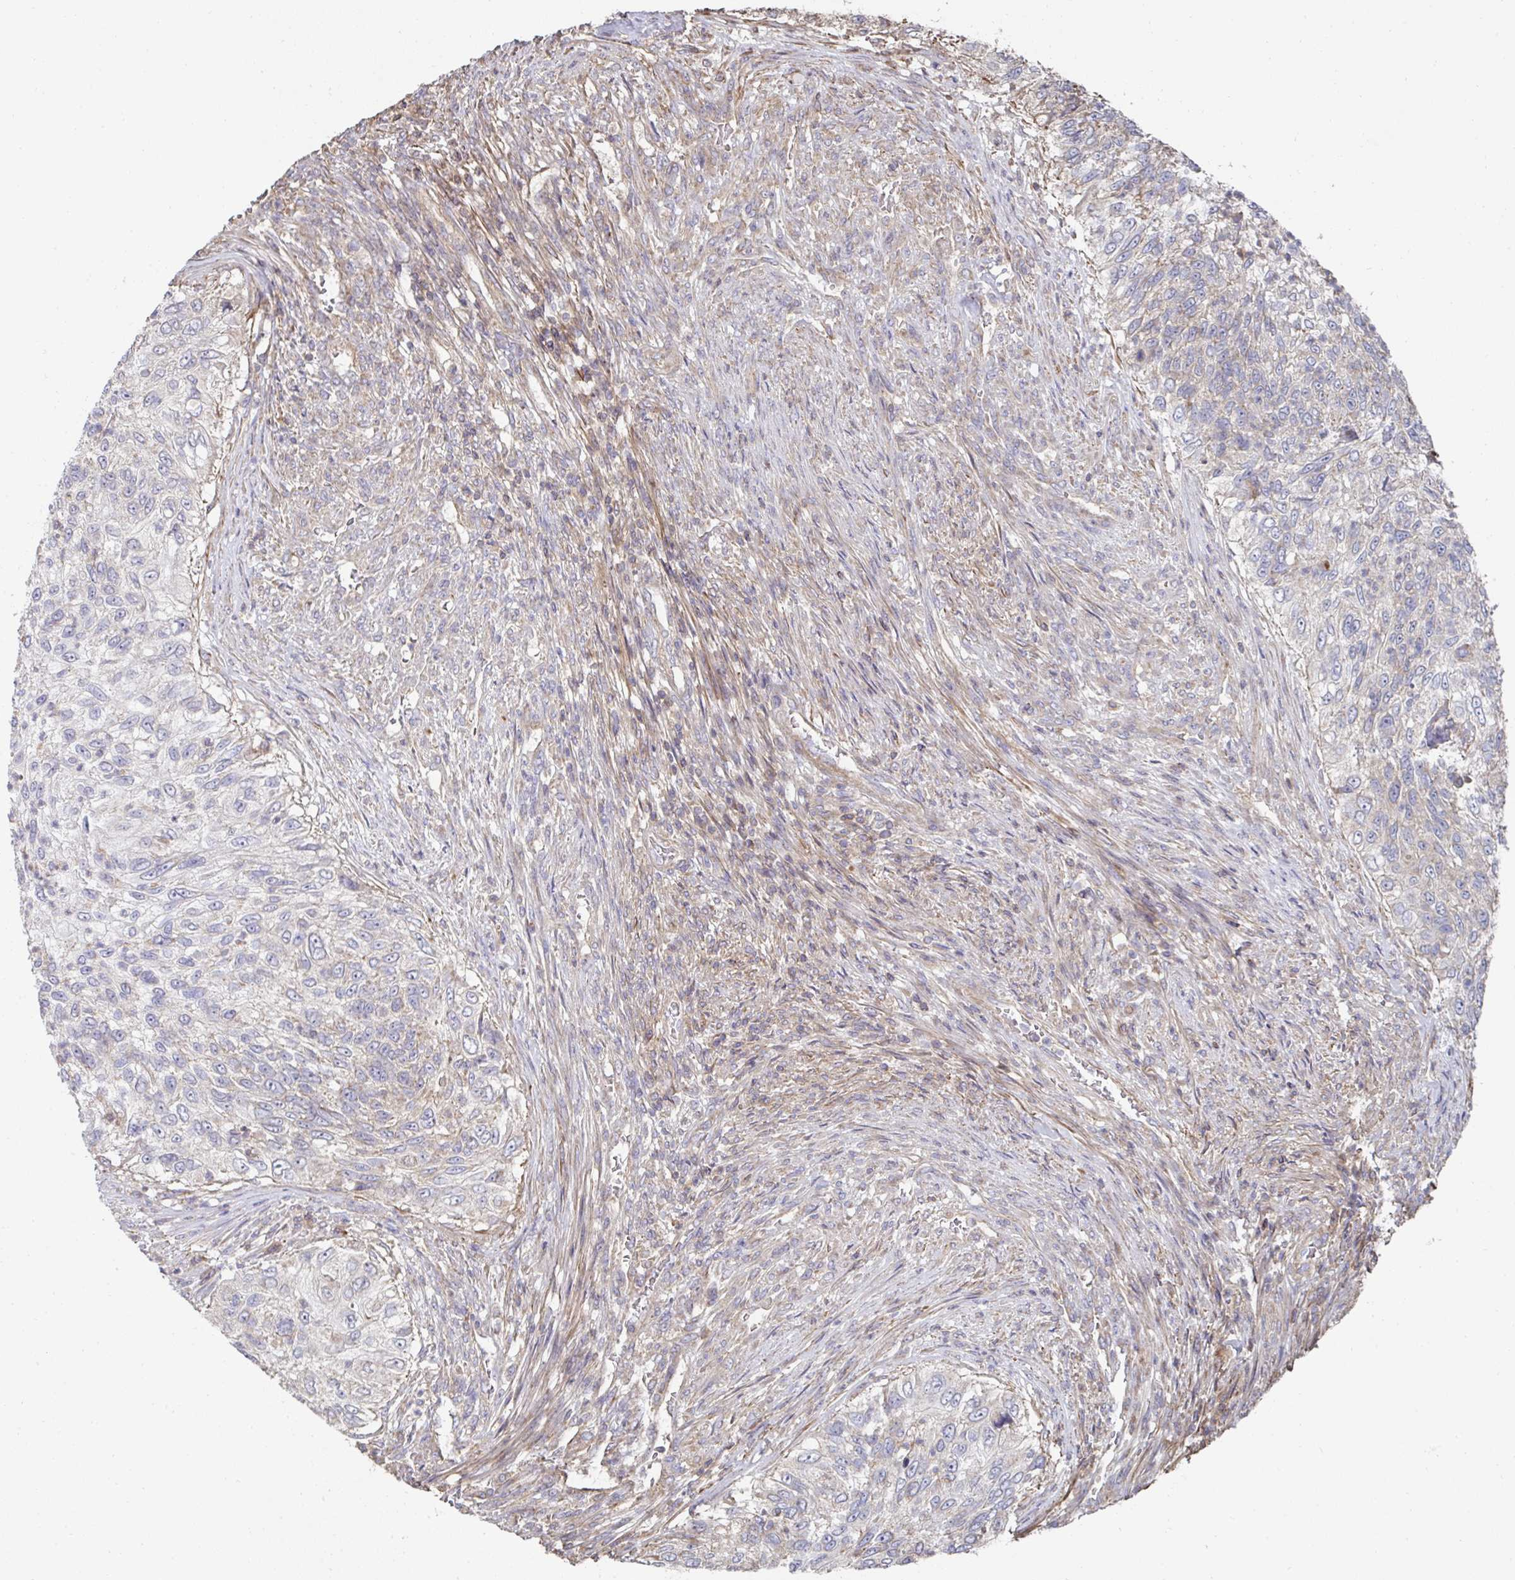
{"staining": {"intensity": "weak", "quantity": "<25%", "location": "cytoplasmic/membranous"}, "tissue": "urothelial cancer", "cell_type": "Tumor cells", "image_type": "cancer", "snomed": [{"axis": "morphology", "description": "Urothelial carcinoma, High grade"}, {"axis": "topography", "description": "Urinary bladder"}], "caption": "High-grade urothelial carcinoma stained for a protein using immunohistochemistry demonstrates no staining tumor cells.", "gene": "DZANK1", "patient": {"sex": "female", "age": 60}}